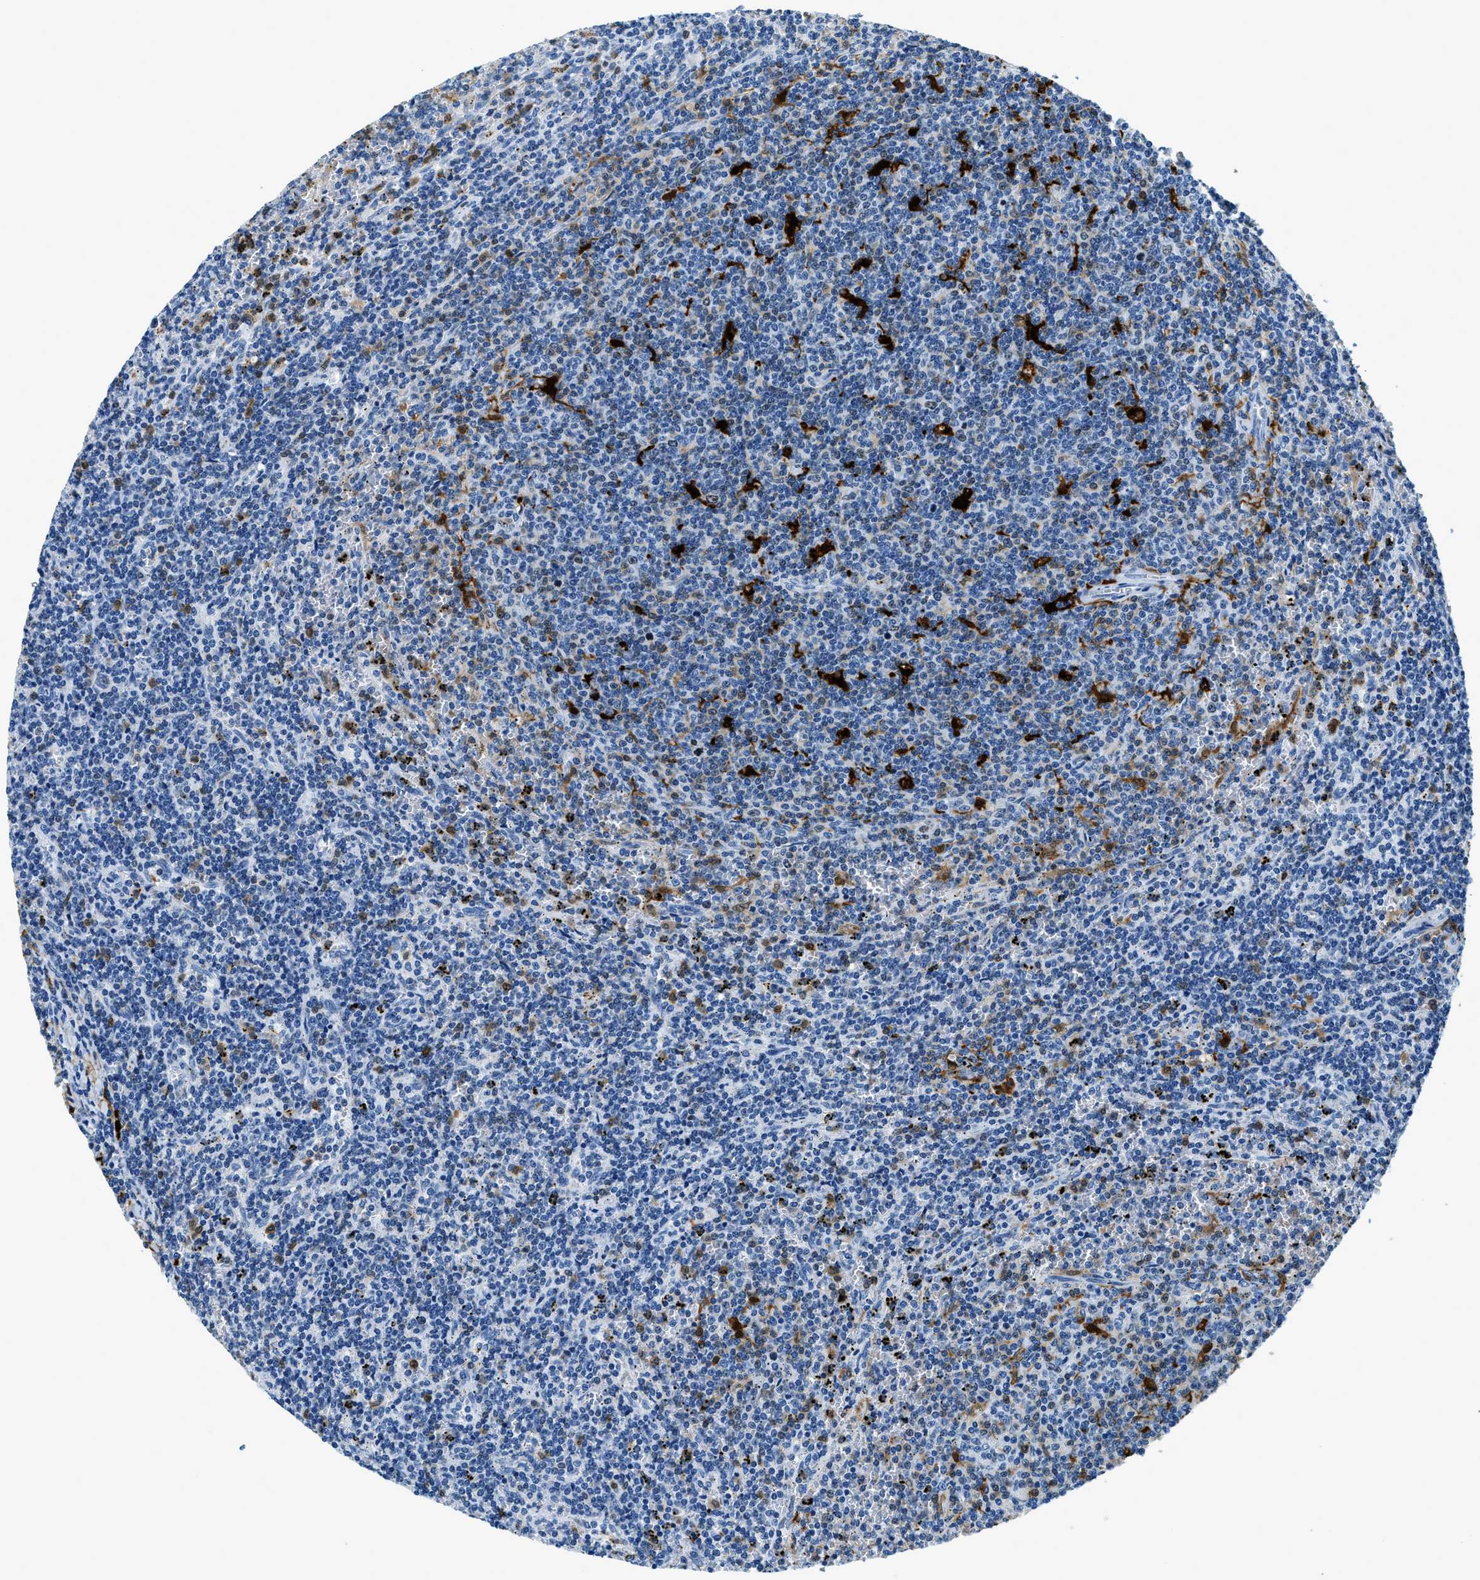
{"staining": {"intensity": "negative", "quantity": "none", "location": "none"}, "tissue": "lymphoma", "cell_type": "Tumor cells", "image_type": "cancer", "snomed": [{"axis": "morphology", "description": "Malignant lymphoma, non-Hodgkin's type, Low grade"}, {"axis": "topography", "description": "Spleen"}], "caption": "This is a photomicrograph of IHC staining of lymphoma, which shows no staining in tumor cells. (DAB (3,3'-diaminobenzidine) immunohistochemistry (IHC) with hematoxylin counter stain).", "gene": "CAPG", "patient": {"sex": "female", "age": 50}}